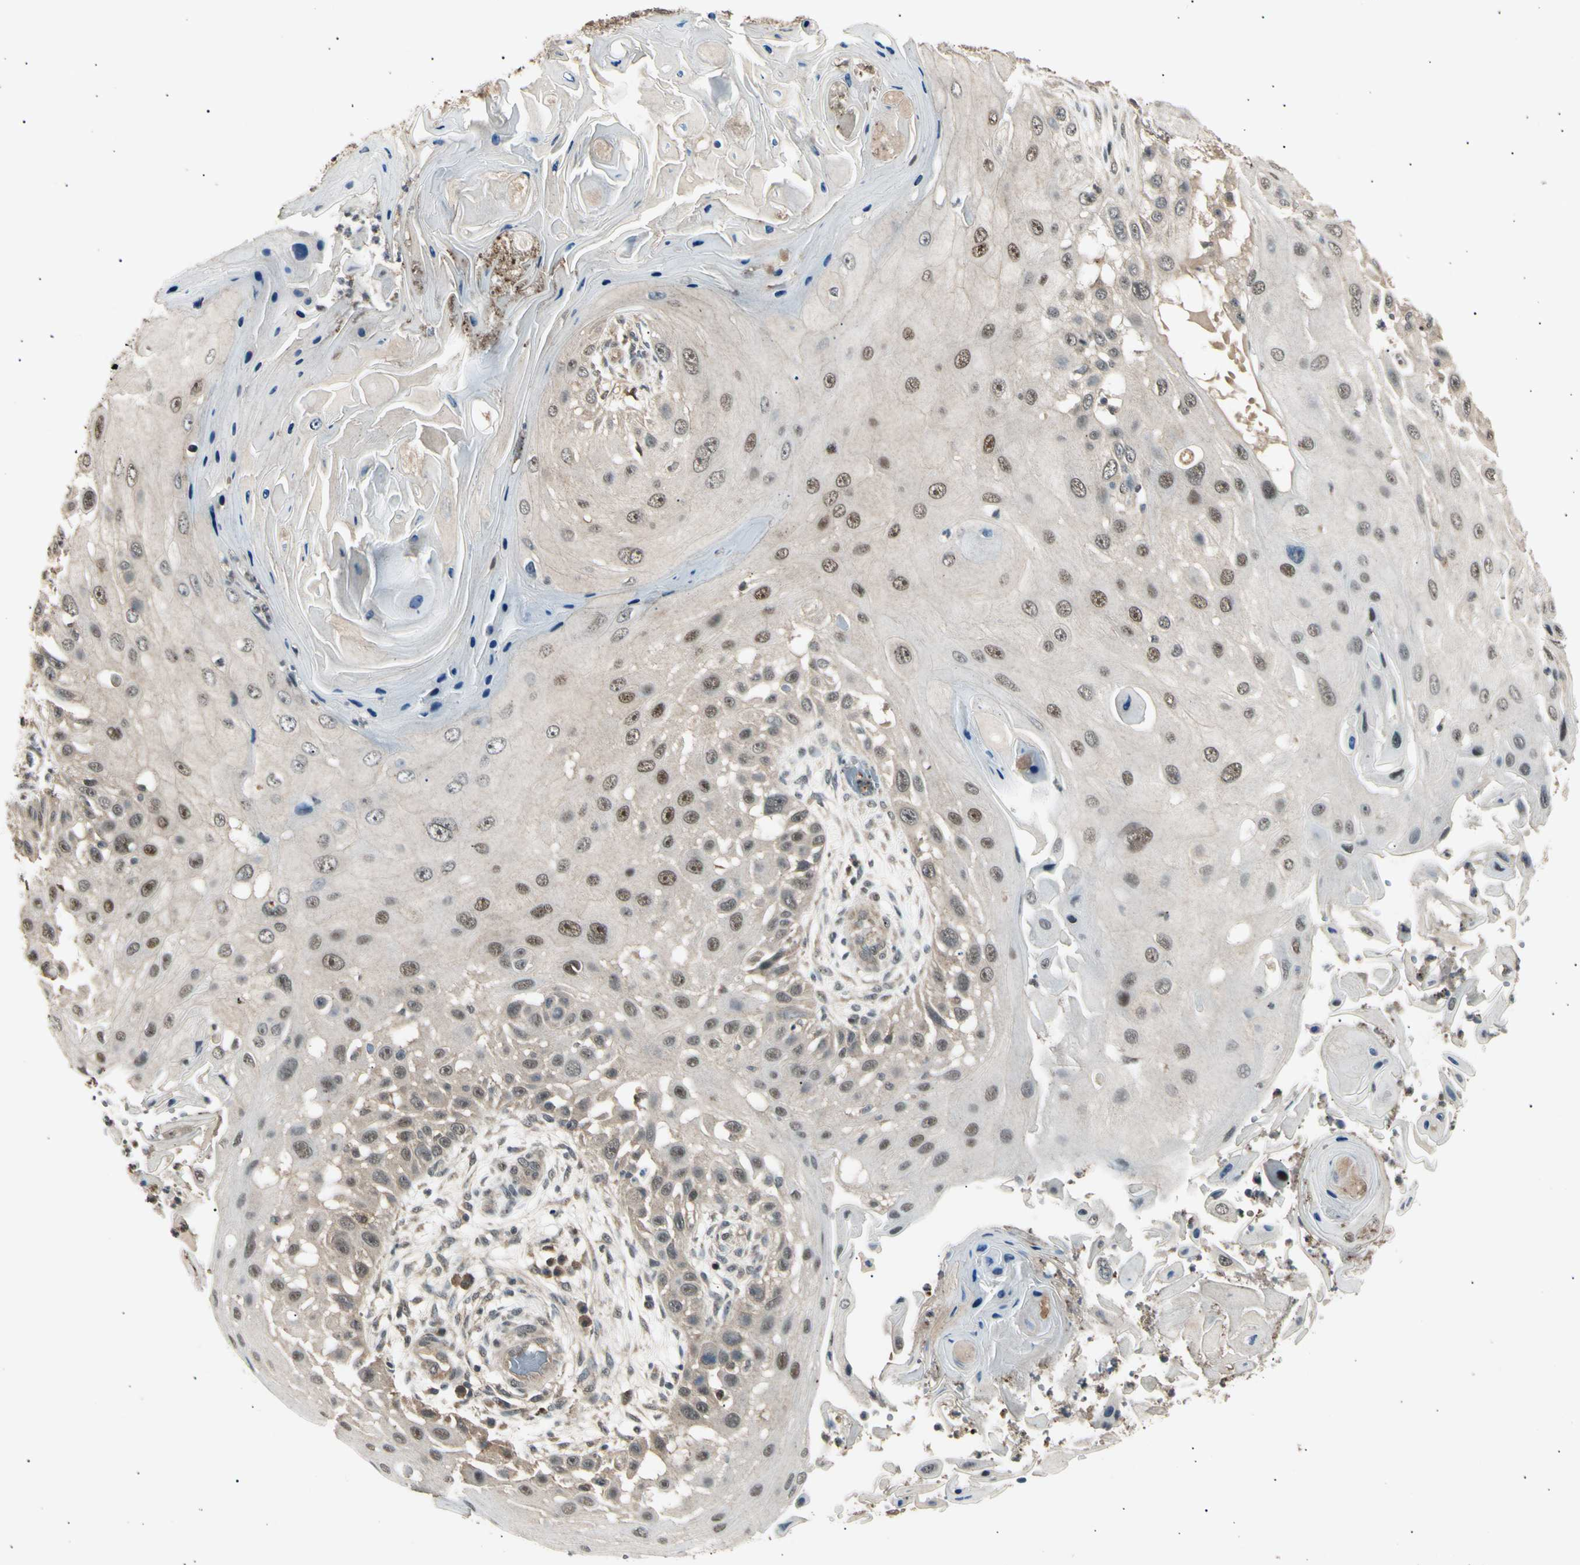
{"staining": {"intensity": "moderate", "quantity": ">75%", "location": "nuclear"}, "tissue": "skin cancer", "cell_type": "Tumor cells", "image_type": "cancer", "snomed": [{"axis": "morphology", "description": "Squamous cell carcinoma, NOS"}, {"axis": "topography", "description": "Skin"}], "caption": "Squamous cell carcinoma (skin) stained with IHC reveals moderate nuclear expression in approximately >75% of tumor cells. The protein of interest is shown in brown color, while the nuclei are stained blue.", "gene": "NUAK2", "patient": {"sex": "female", "age": 44}}